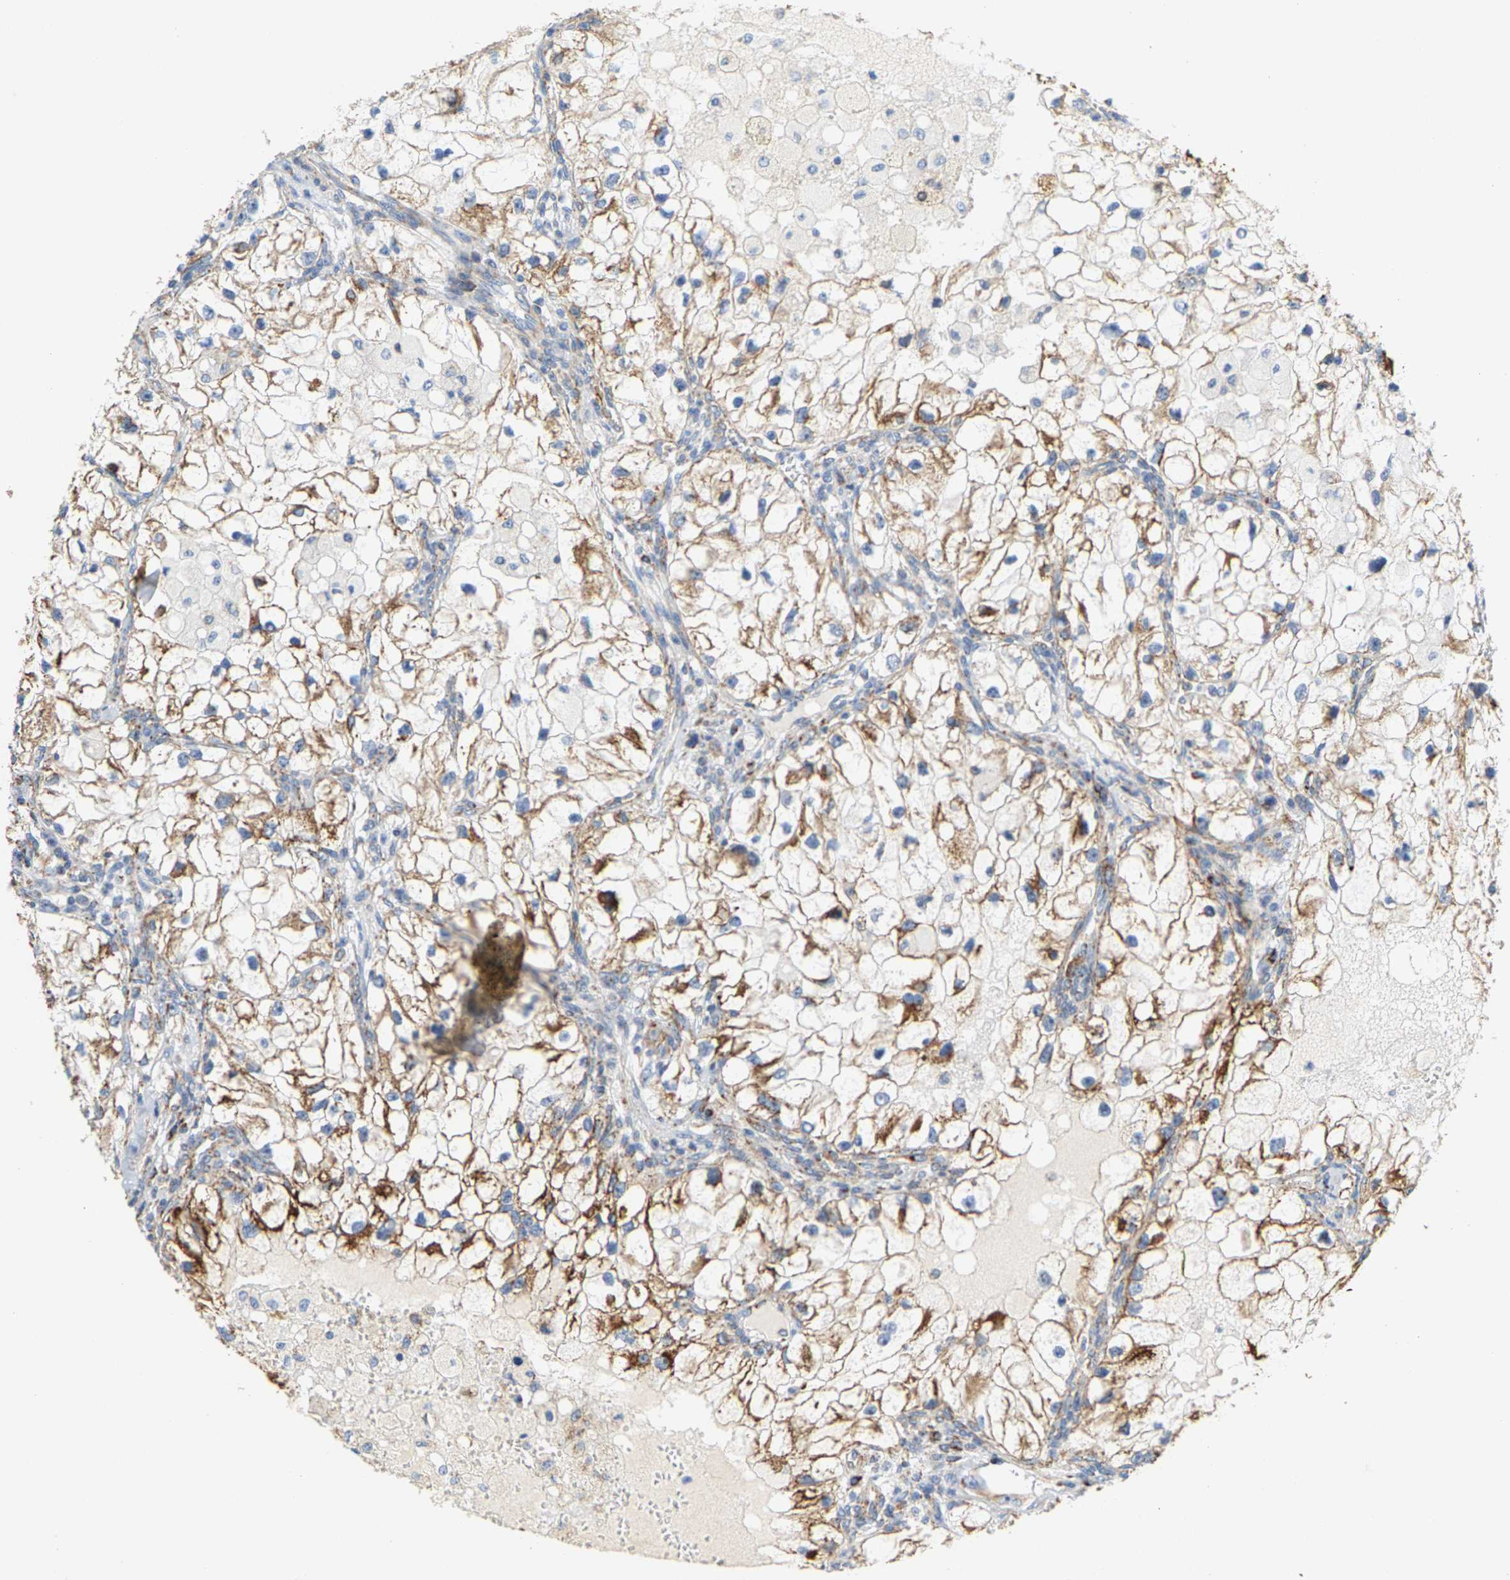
{"staining": {"intensity": "moderate", "quantity": ">75%", "location": "cytoplasmic/membranous"}, "tissue": "renal cancer", "cell_type": "Tumor cells", "image_type": "cancer", "snomed": [{"axis": "morphology", "description": "Adenocarcinoma, NOS"}, {"axis": "topography", "description": "Kidney"}], "caption": "Human adenocarcinoma (renal) stained with a brown dye shows moderate cytoplasmic/membranous positive expression in approximately >75% of tumor cells.", "gene": "SHMT2", "patient": {"sex": "female", "age": 70}}